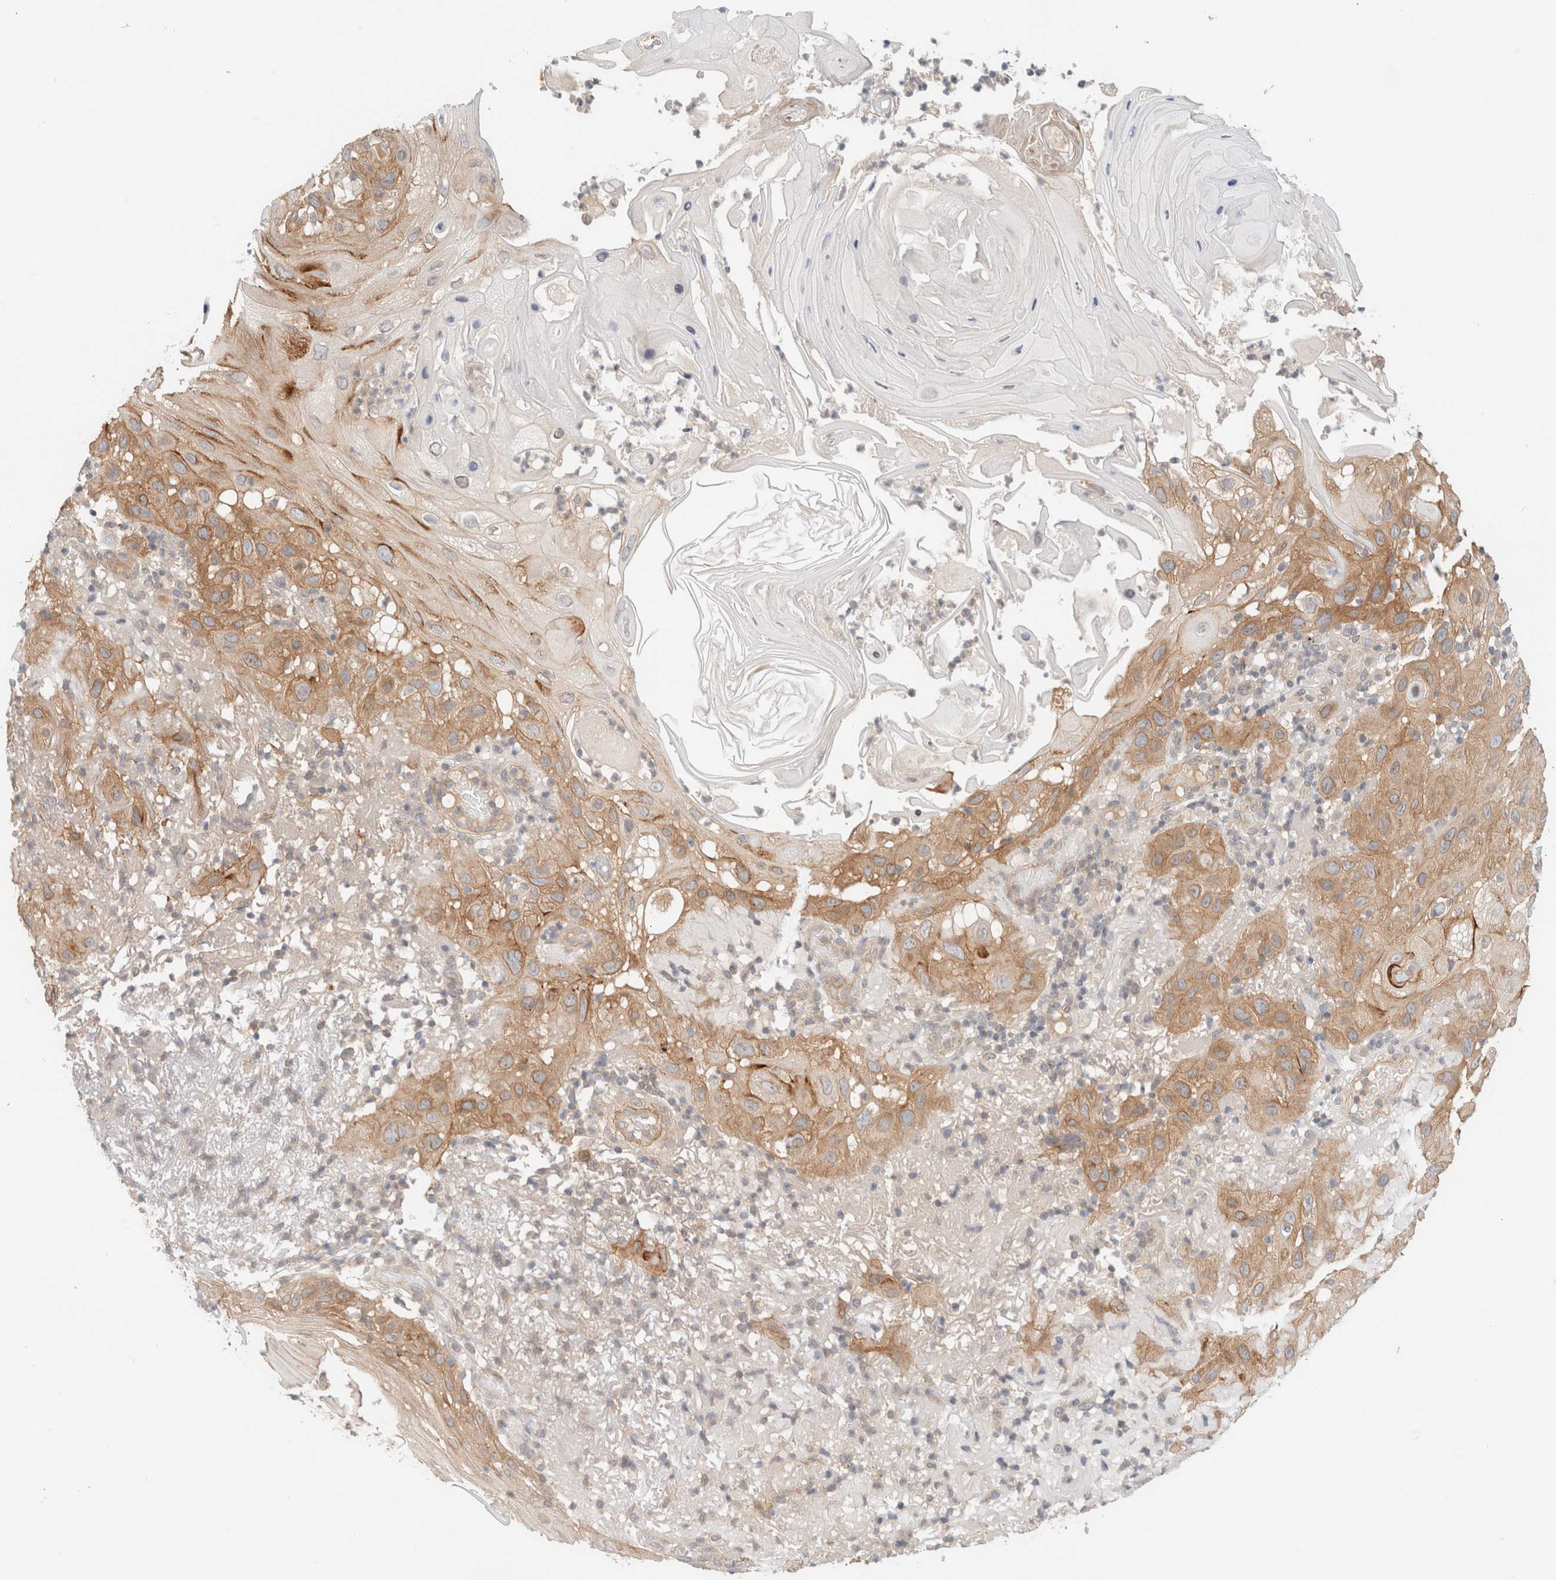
{"staining": {"intensity": "moderate", "quantity": ">75%", "location": "cytoplasmic/membranous"}, "tissue": "skin cancer", "cell_type": "Tumor cells", "image_type": "cancer", "snomed": [{"axis": "morphology", "description": "Squamous cell carcinoma, NOS"}, {"axis": "topography", "description": "Skin"}], "caption": "High-power microscopy captured an immunohistochemistry (IHC) histopathology image of squamous cell carcinoma (skin), revealing moderate cytoplasmic/membranous expression in about >75% of tumor cells. The staining was performed using DAB (3,3'-diaminobenzidine) to visualize the protein expression in brown, while the nuclei were stained in blue with hematoxylin (Magnification: 20x).", "gene": "MARK3", "patient": {"sex": "female", "age": 96}}